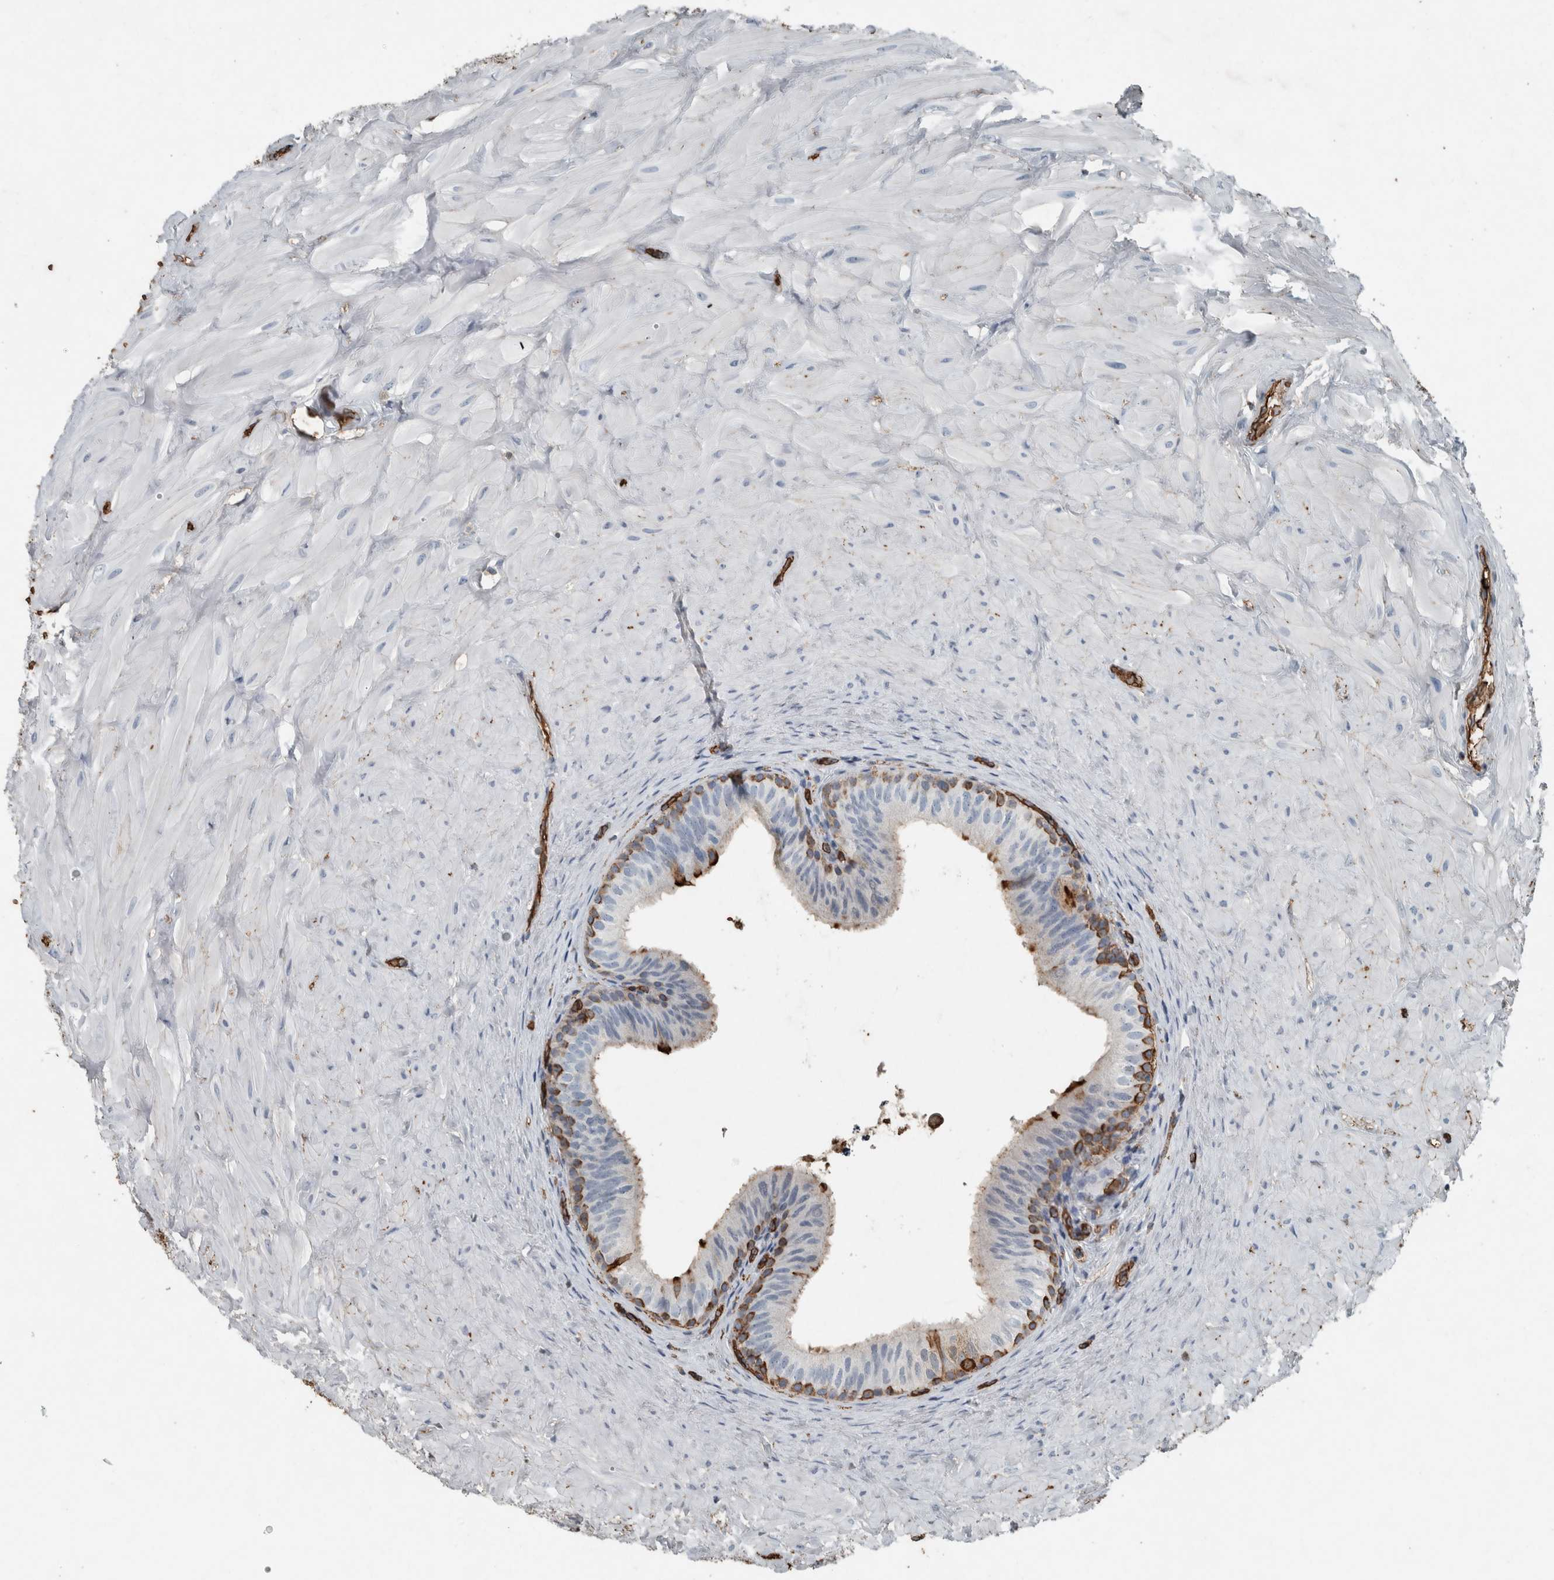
{"staining": {"intensity": "moderate", "quantity": "25%-75%", "location": "cytoplasmic/membranous"}, "tissue": "epididymis", "cell_type": "Glandular cells", "image_type": "normal", "snomed": [{"axis": "morphology", "description": "Normal tissue, NOS"}, {"axis": "topography", "description": "Soft tissue"}, {"axis": "topography", "description": "Epididymis"}], "caption": "This image demonstrates IHC staining of unremarkable human epididymis, with medium moderate cytoplasmic/membranous positivity in approximately 25%-75% of glandular cells.", "gene": "LBP", "patient": {"sex": "male", "age": 26}}